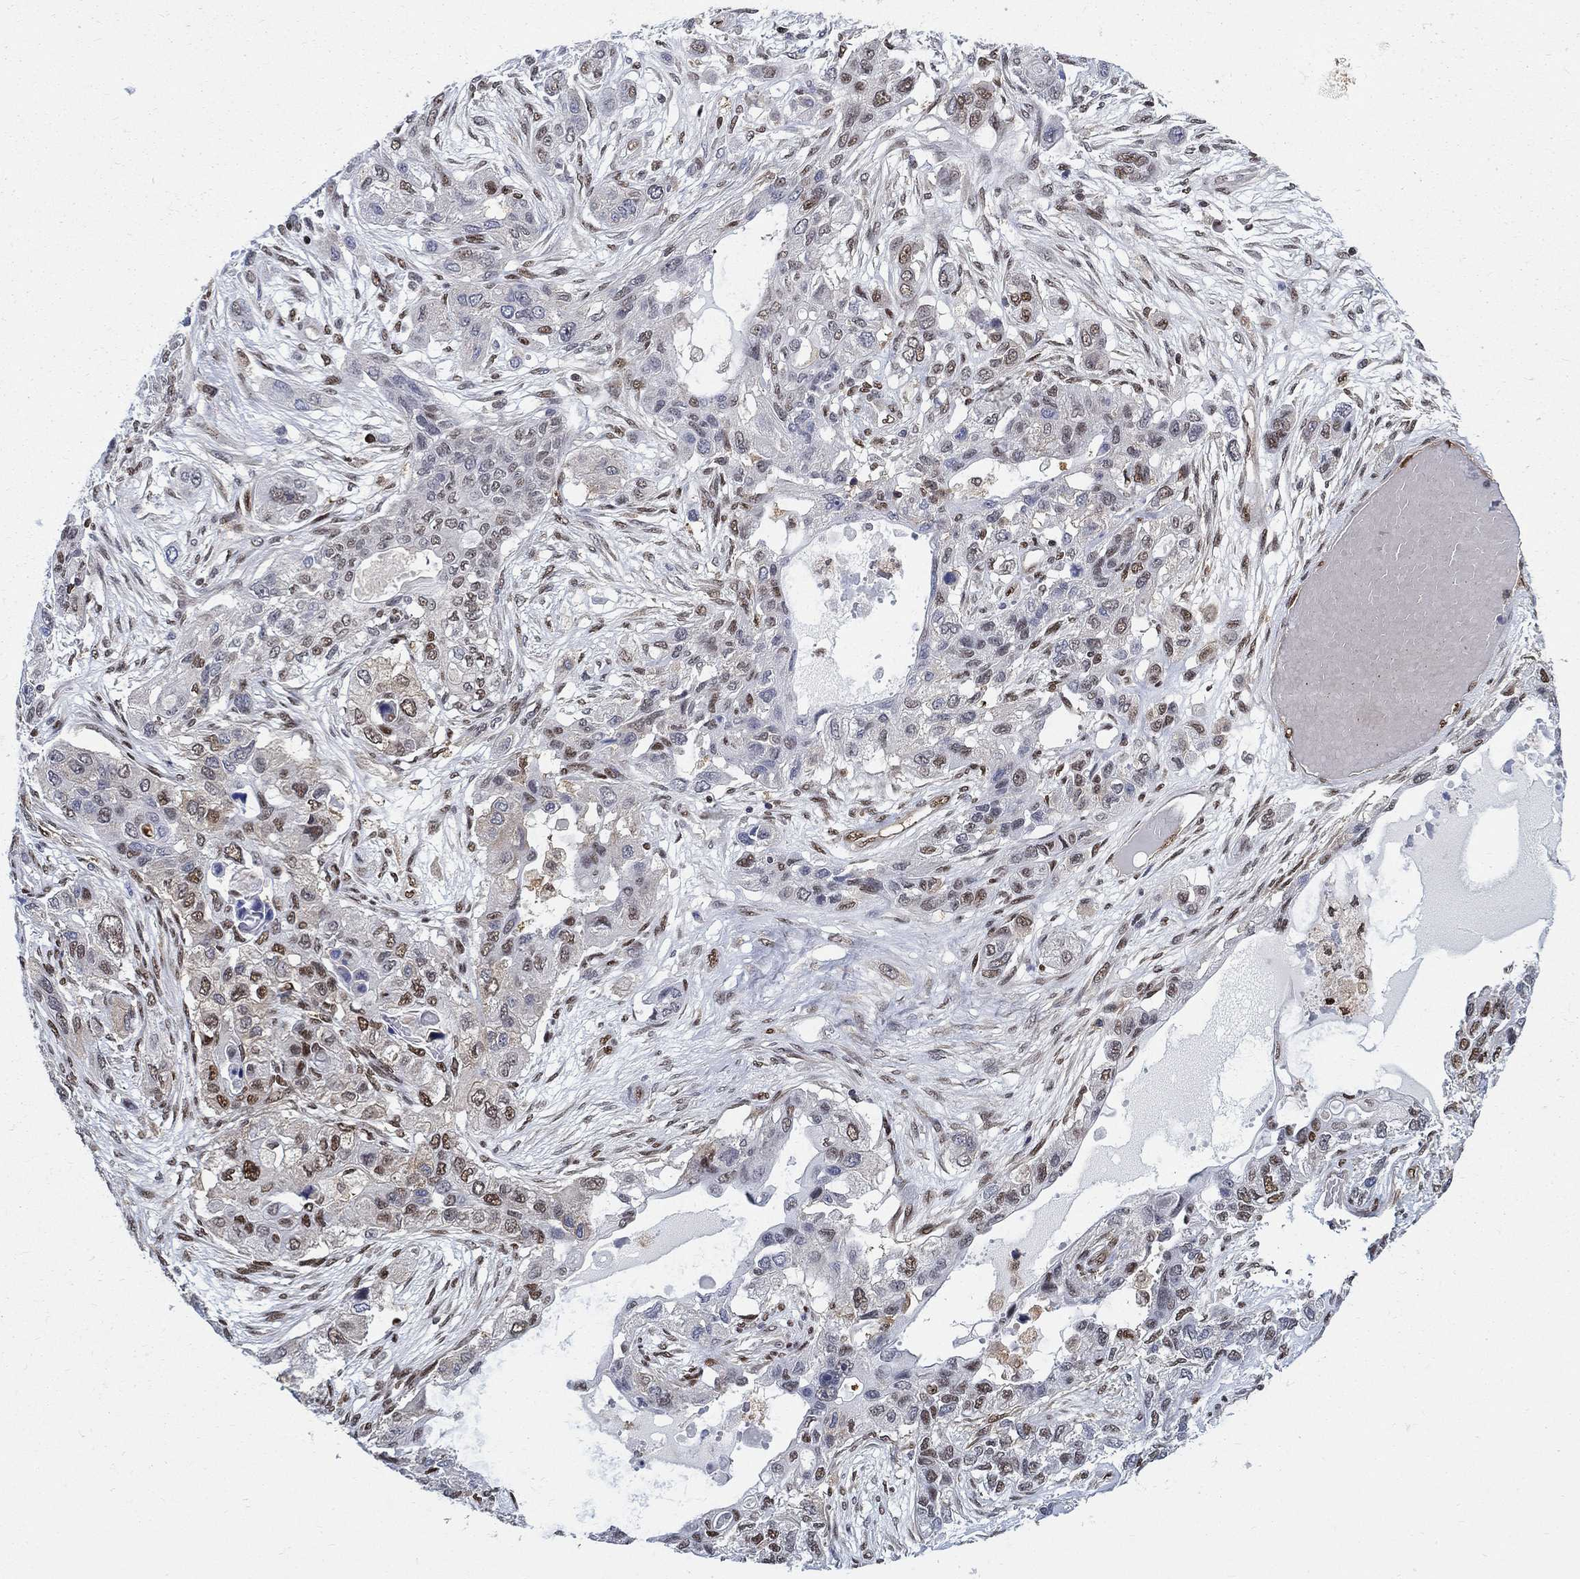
{"staining": {"intensity": "strong", "quantity": "<25%", "location": "nuclear"}, "tissue": "lung cancer", "cell_type": "Tumor cells", "image_type": "cancer", "snomed": [{"axis": "morphology", "description": "Squamous cell carcinoma, NOS"}, {"axis": "topography", "description": "Lung"}], "caption": "Lung cancer stained with DAB (3,3'-diaminobenzidine) IHC displays medium levels of strong nuclear expression in about <25% of tumor cells.", "gene": "ZNF594", "patient": {"sex": "female", "age": 70}}